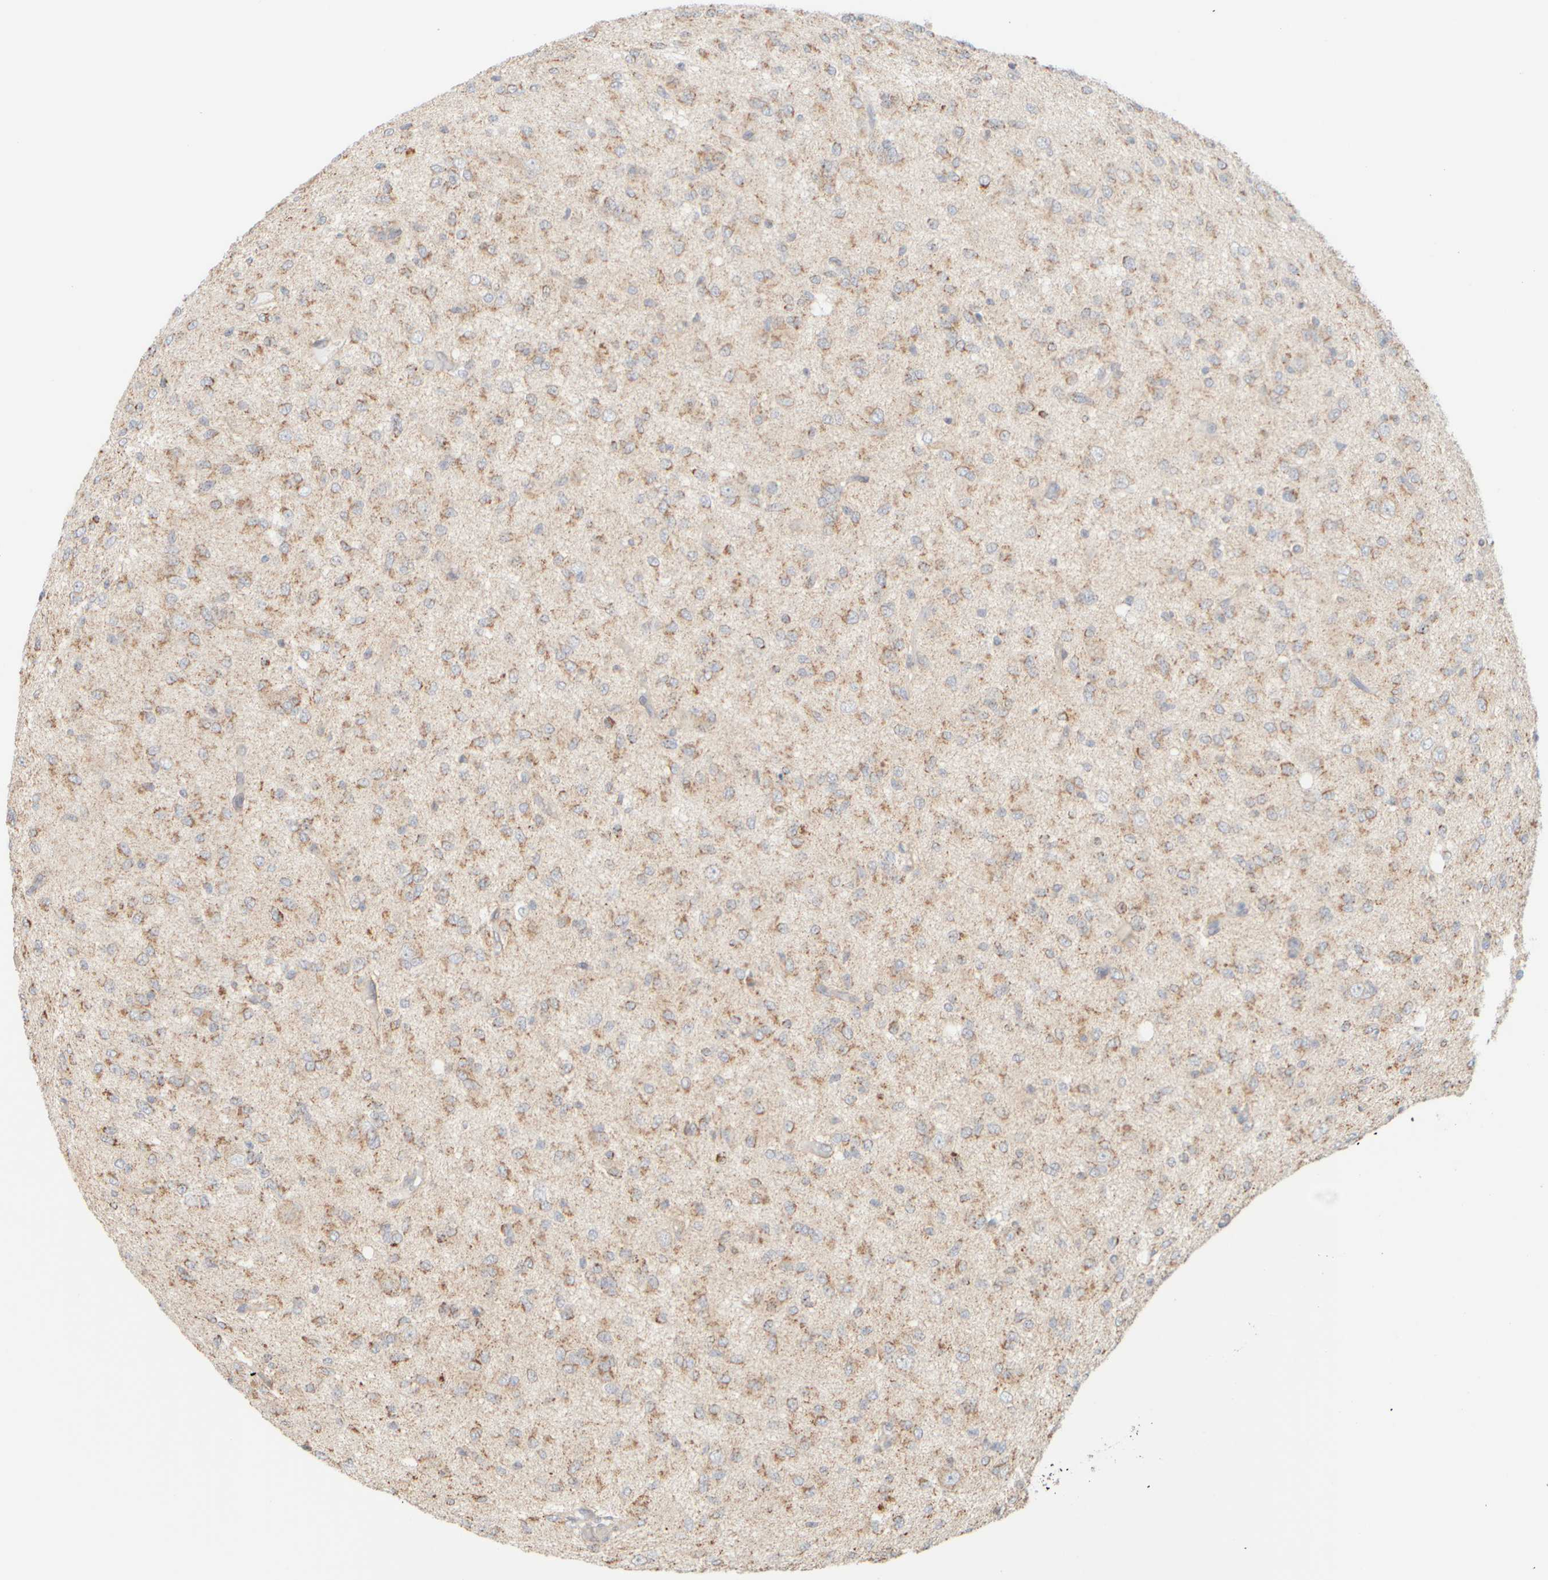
{"staining": {"intensity": "moderate", "quantity": "25%-75%", "location": "cytoplasmic/membranous"}, "tissue": "glioma", "cell_type": "Tumor cells", "image_type": "cancer", "snomed": [{"axis": "morphology", "description": "Glioma, malignant, High grade"}, {"axis": "topography", "description": "Brain"}], "caption": "Protein expression analysis of human glioma reveals moderate cytoplasmic/membranous expression in approximately 25%-75% of tumor cells. (DAB (3,3'-diaminobenzidine) IHC with brightfield microscopy, high magnification).", "gene": "APBB2", "patient": {"sex": "female", "age": 59}}